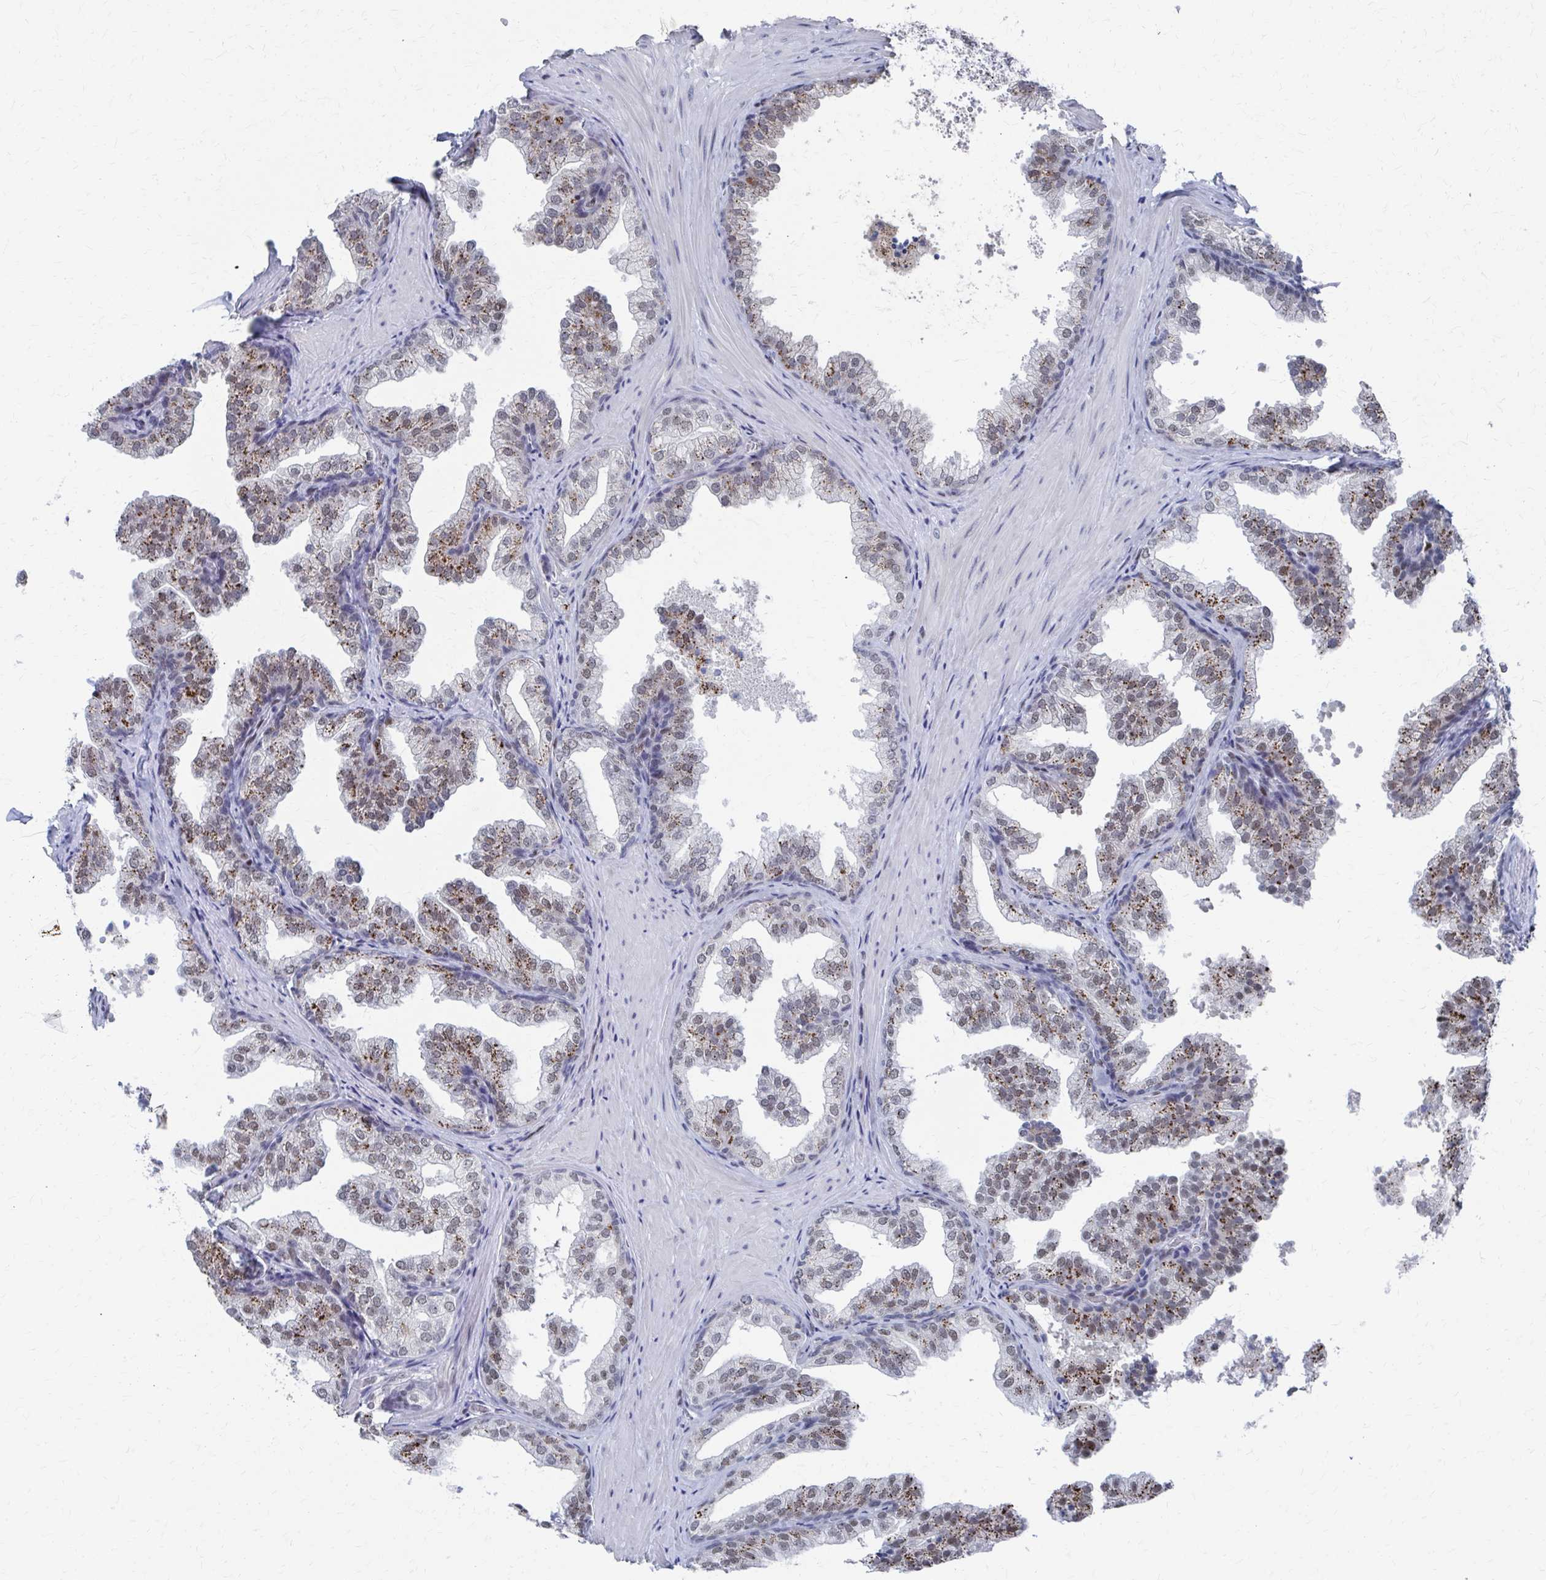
{"staining": {"intensity": "moderate", "quantity": "25%-75%", "location": "cytoplasmic/membranous,nuclear"}, "tissue": "prostate", "cell_type": "Glandular cells", "image_type": "normal", "snomed": [{"axis": "morphology", "description": "Normal tissue, NOS"}, {"axis": "topography", "description": "Prostate"}], "caption": "The histopathology image shows staining of benign prostate, revealing moderate cytoplasmic/membranous,nuclear protein expression (brown color) within glandular cells. The protein of interest is shown in brown color, while the nuclei are stained blue.", "gene": "CDIN1", "patient": {"sex": "male", "age": 37}}